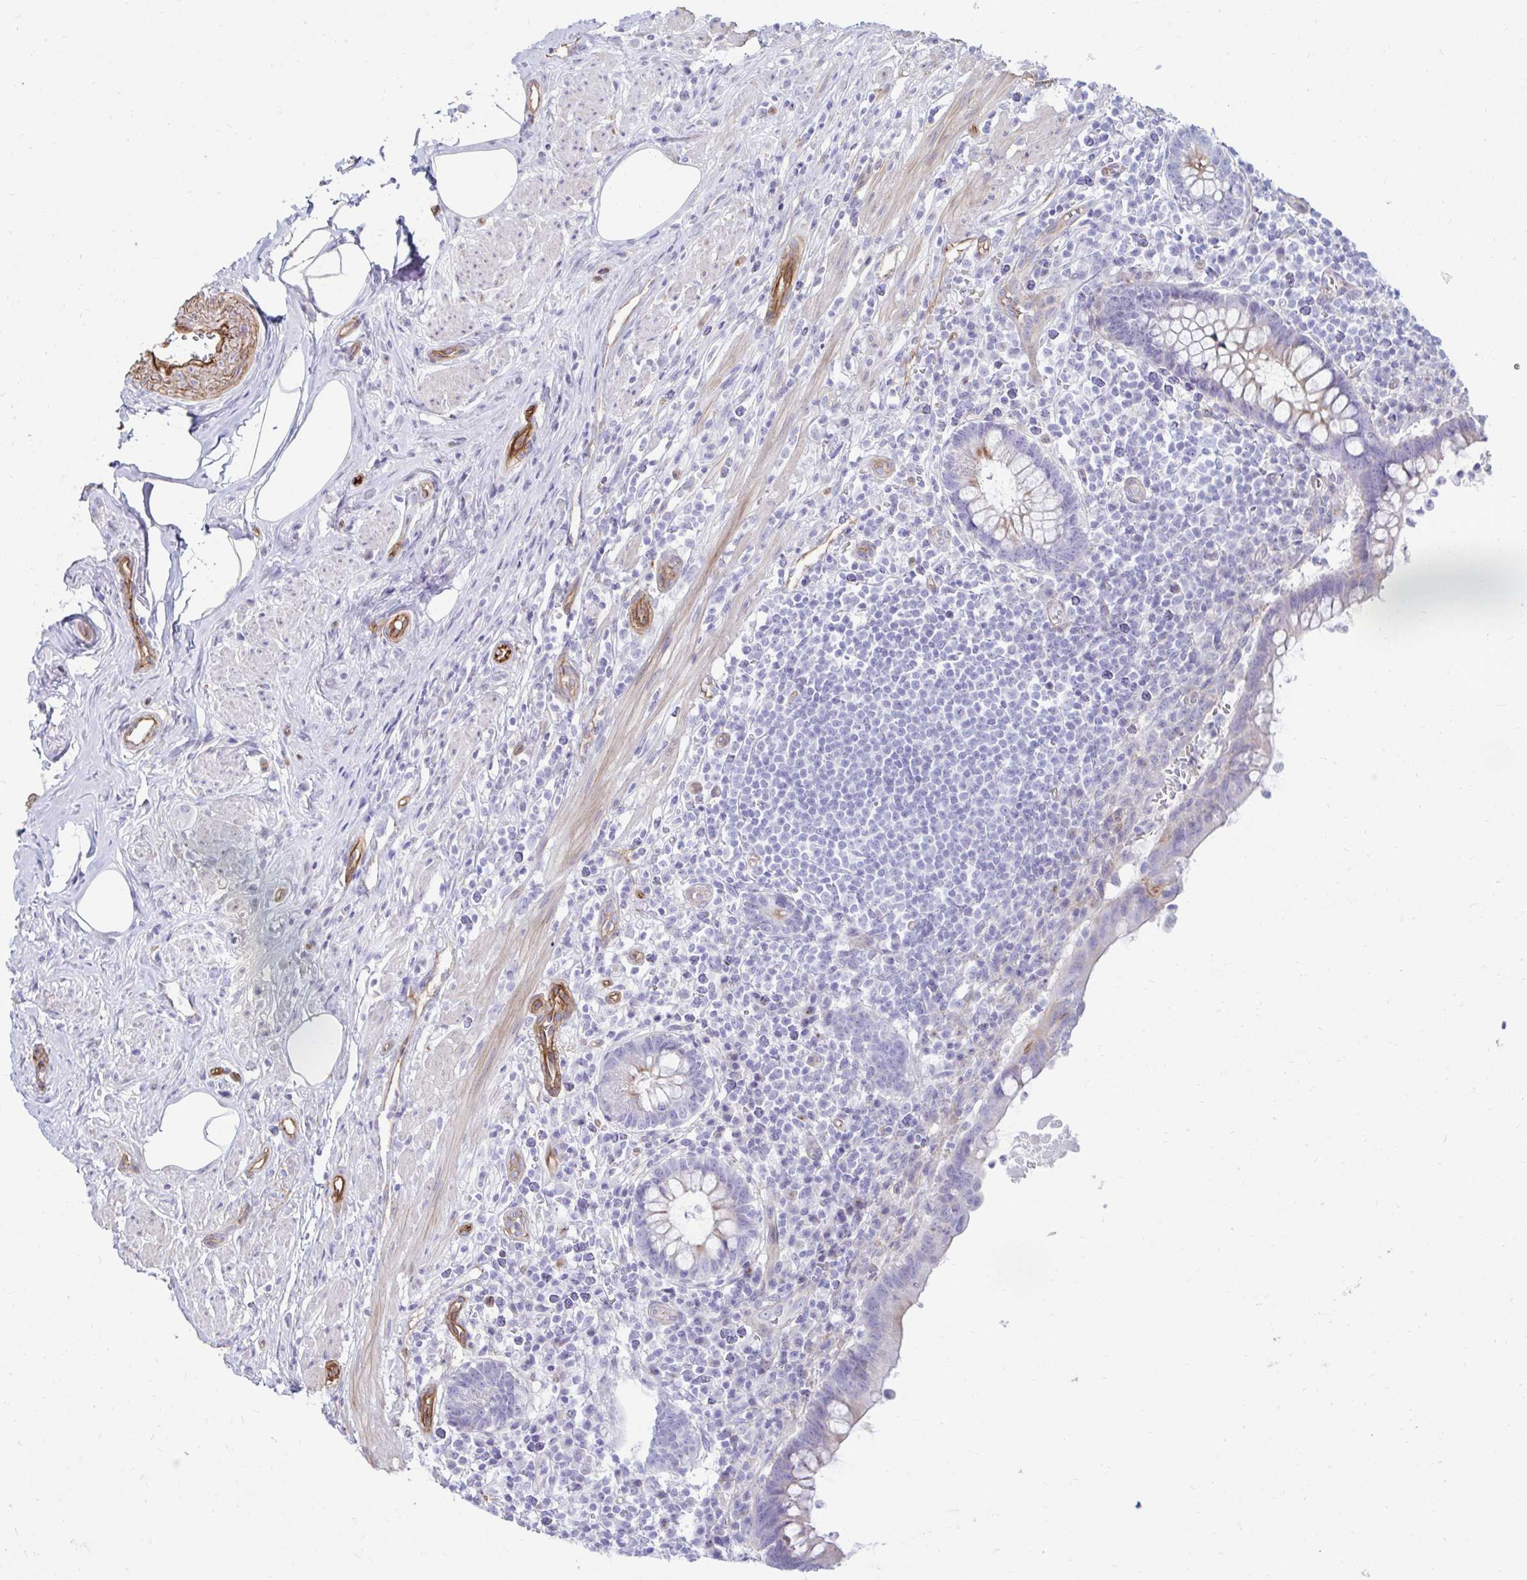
{"staining": {"intensity": "strong", "quantity": "<25%", "location": "cytoplasmic/membranous"}, "tissue": "appendix", "cell_type": "Glandular cells", "image_type": "normal", "snomed": [{"axis": "morphology", "description": "Normal tissue, NOS"}, {"axis": "topography", "description": "Appendix"}], "caption": "Unremarkable appendix shows strong cytoplasmic/membranous expression in approximately <25% of glandular cells.", "gene": "UBL3", "patient": {"sex": "female", "age": 56}}